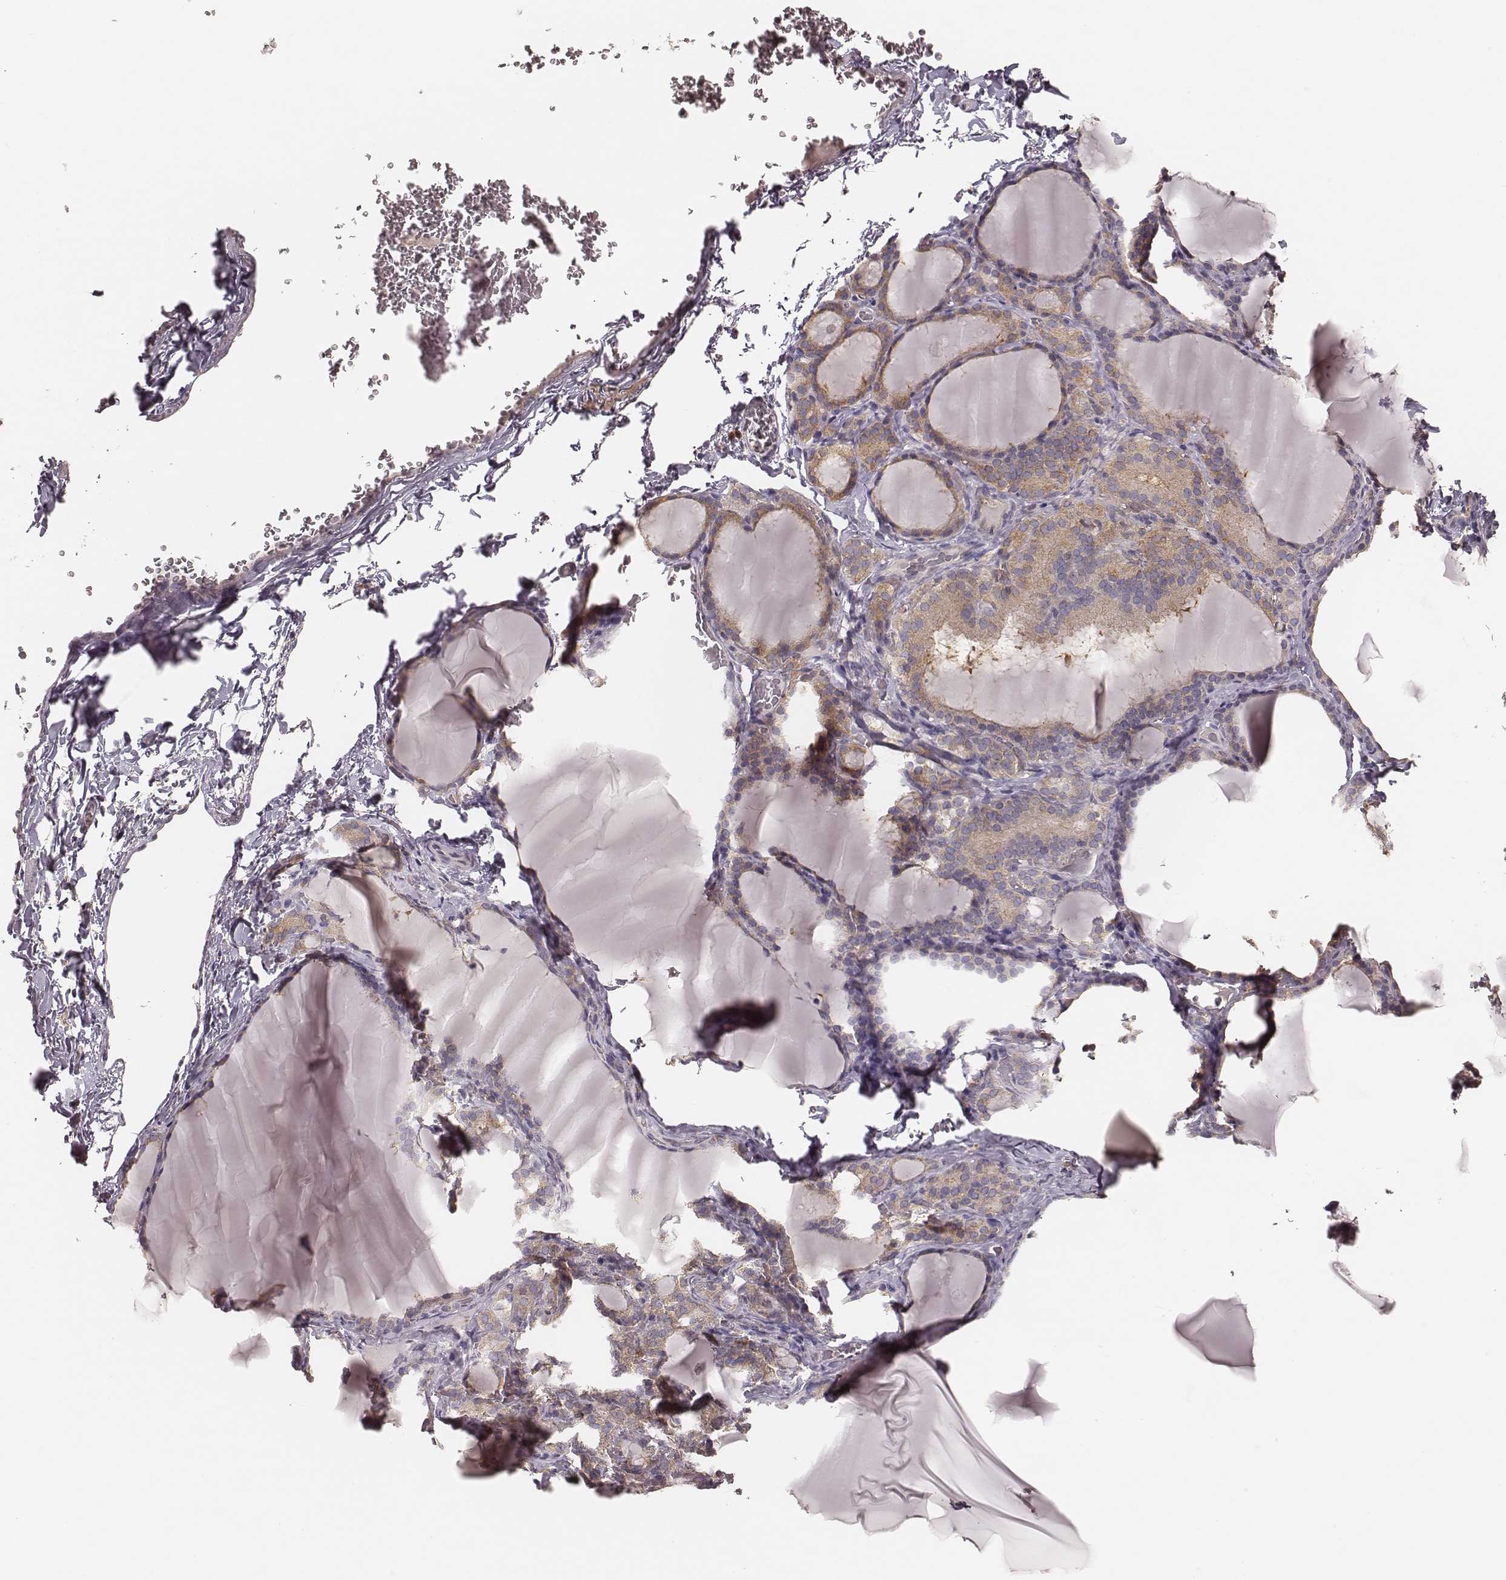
{"staining": {"intensity": "weak", "quantity": ">75%", "location": "cytoplasmic/membranous"}, "tissue": "thyroid gland", "cell_type": "Glandular cells", "image_type": "normal", "snomed": [{"axis": "morphology", "description": "Normal tissue, NOS"}, {"axis": "morphology", "description": "Hyperplasia, NOS"}, {"axis": "topography", "description": "Thyroid gland"}], "caption": "This micrograph shows immunohistochemistry staining of unremarkable thyroid gland, with low weak cytoplasmic/membranous staining in approximately >75% of glandular cells.", "gene": "CARS1", "patient": {"sex": "female", "age": 27}}